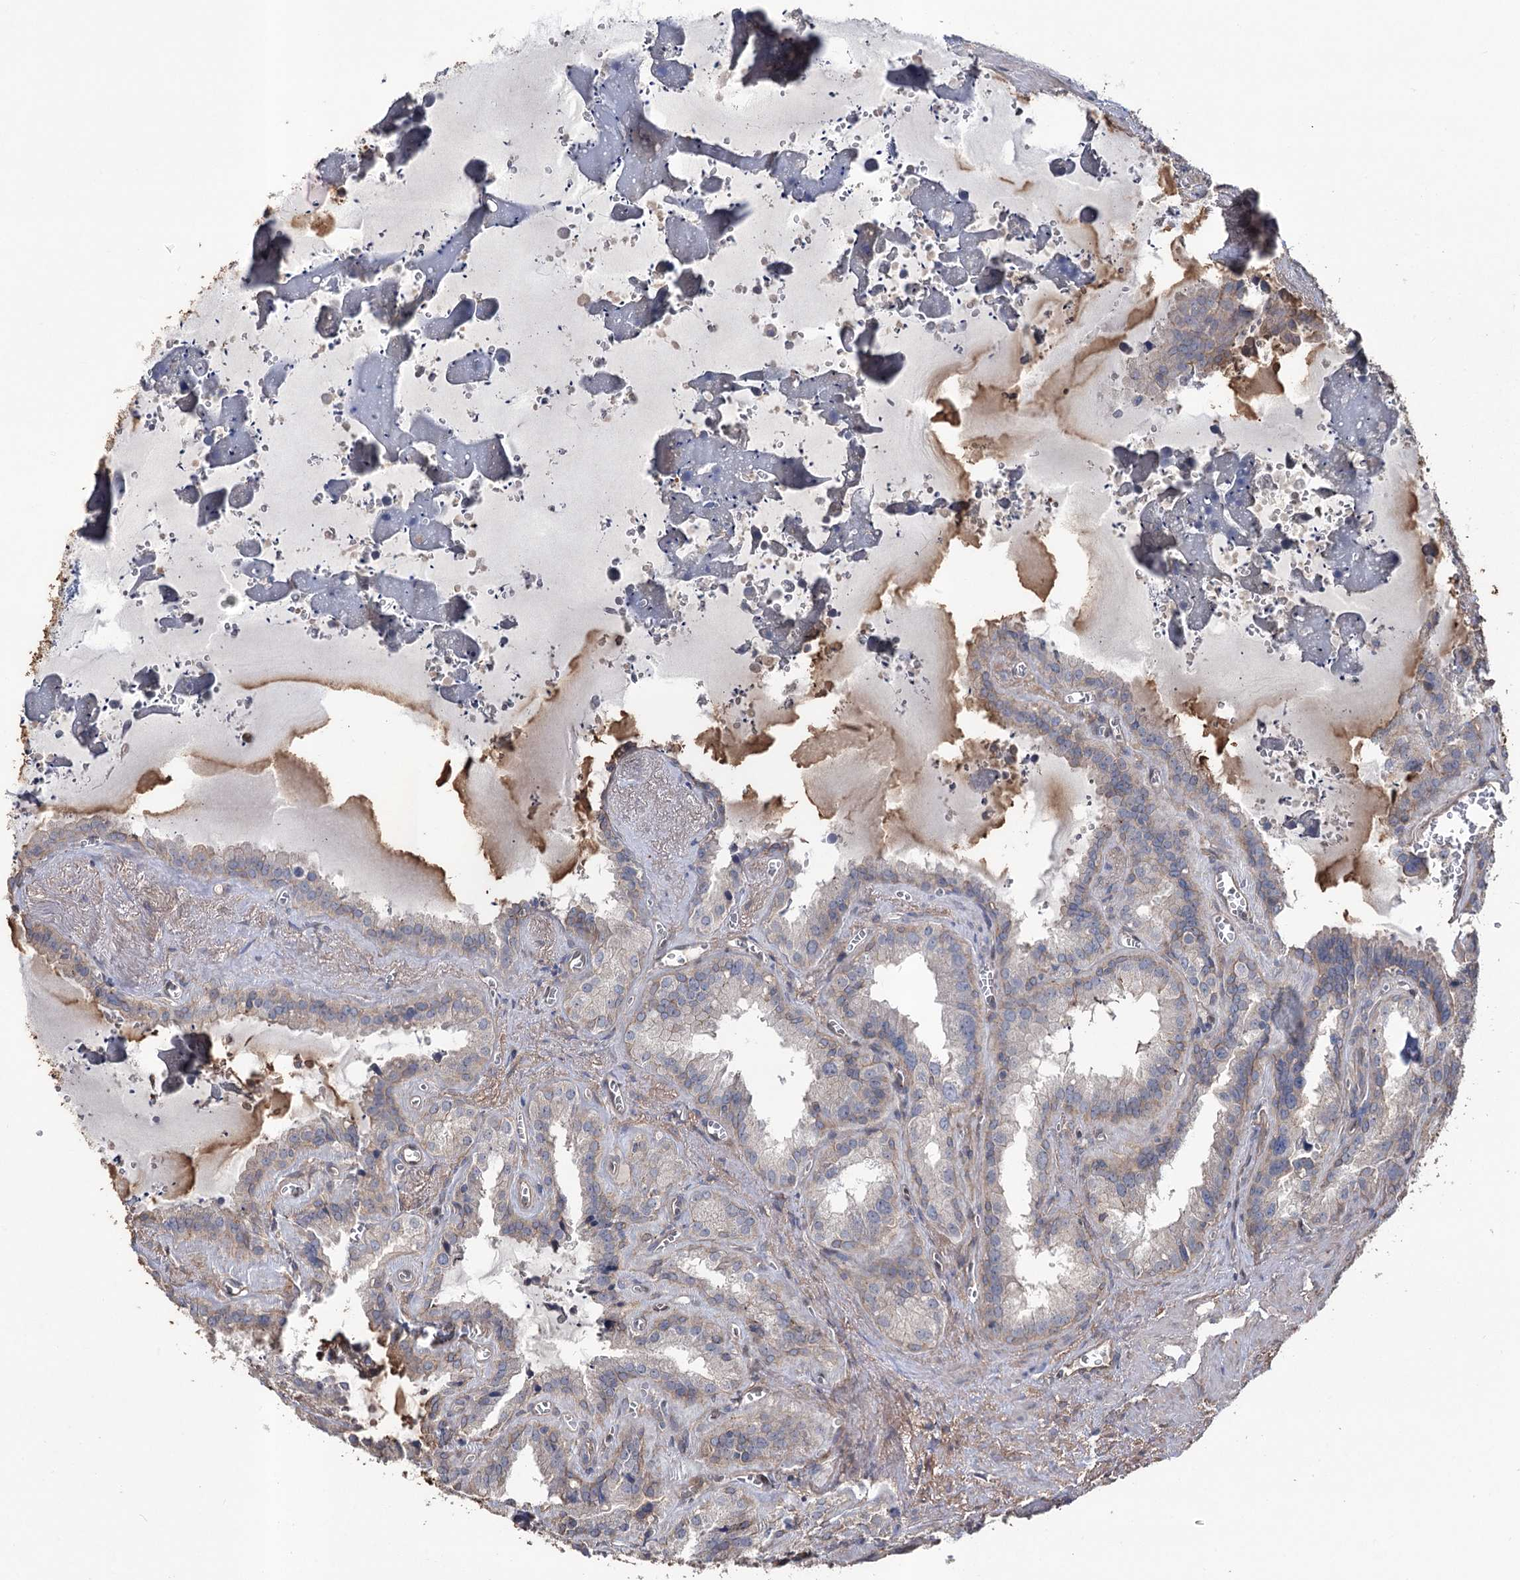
{"staining": {"intensity": "weak", "quantity": "<25%", "location": "cytoplasmic/membranous"}, "tissue": "seminal vesicle", "cell_type": "Glandular cells", "image_type": "normal", "snomed": [{"axis": "morphology", "description": "Normal tissue, NOS"}, {"axis": "topography", "description": "Prostate"}, {"axis": "topography", "description": "Seminal veicle"}], "caption": "Immunohistochemistry (IHC) micrograph of benign seminal vesicle: seminal vesicle stained with DAB demonstrates no significant protein positivity in glandular cells.", "gene": "FAM13B", "patient": {"sex": "male", "age": 59}}